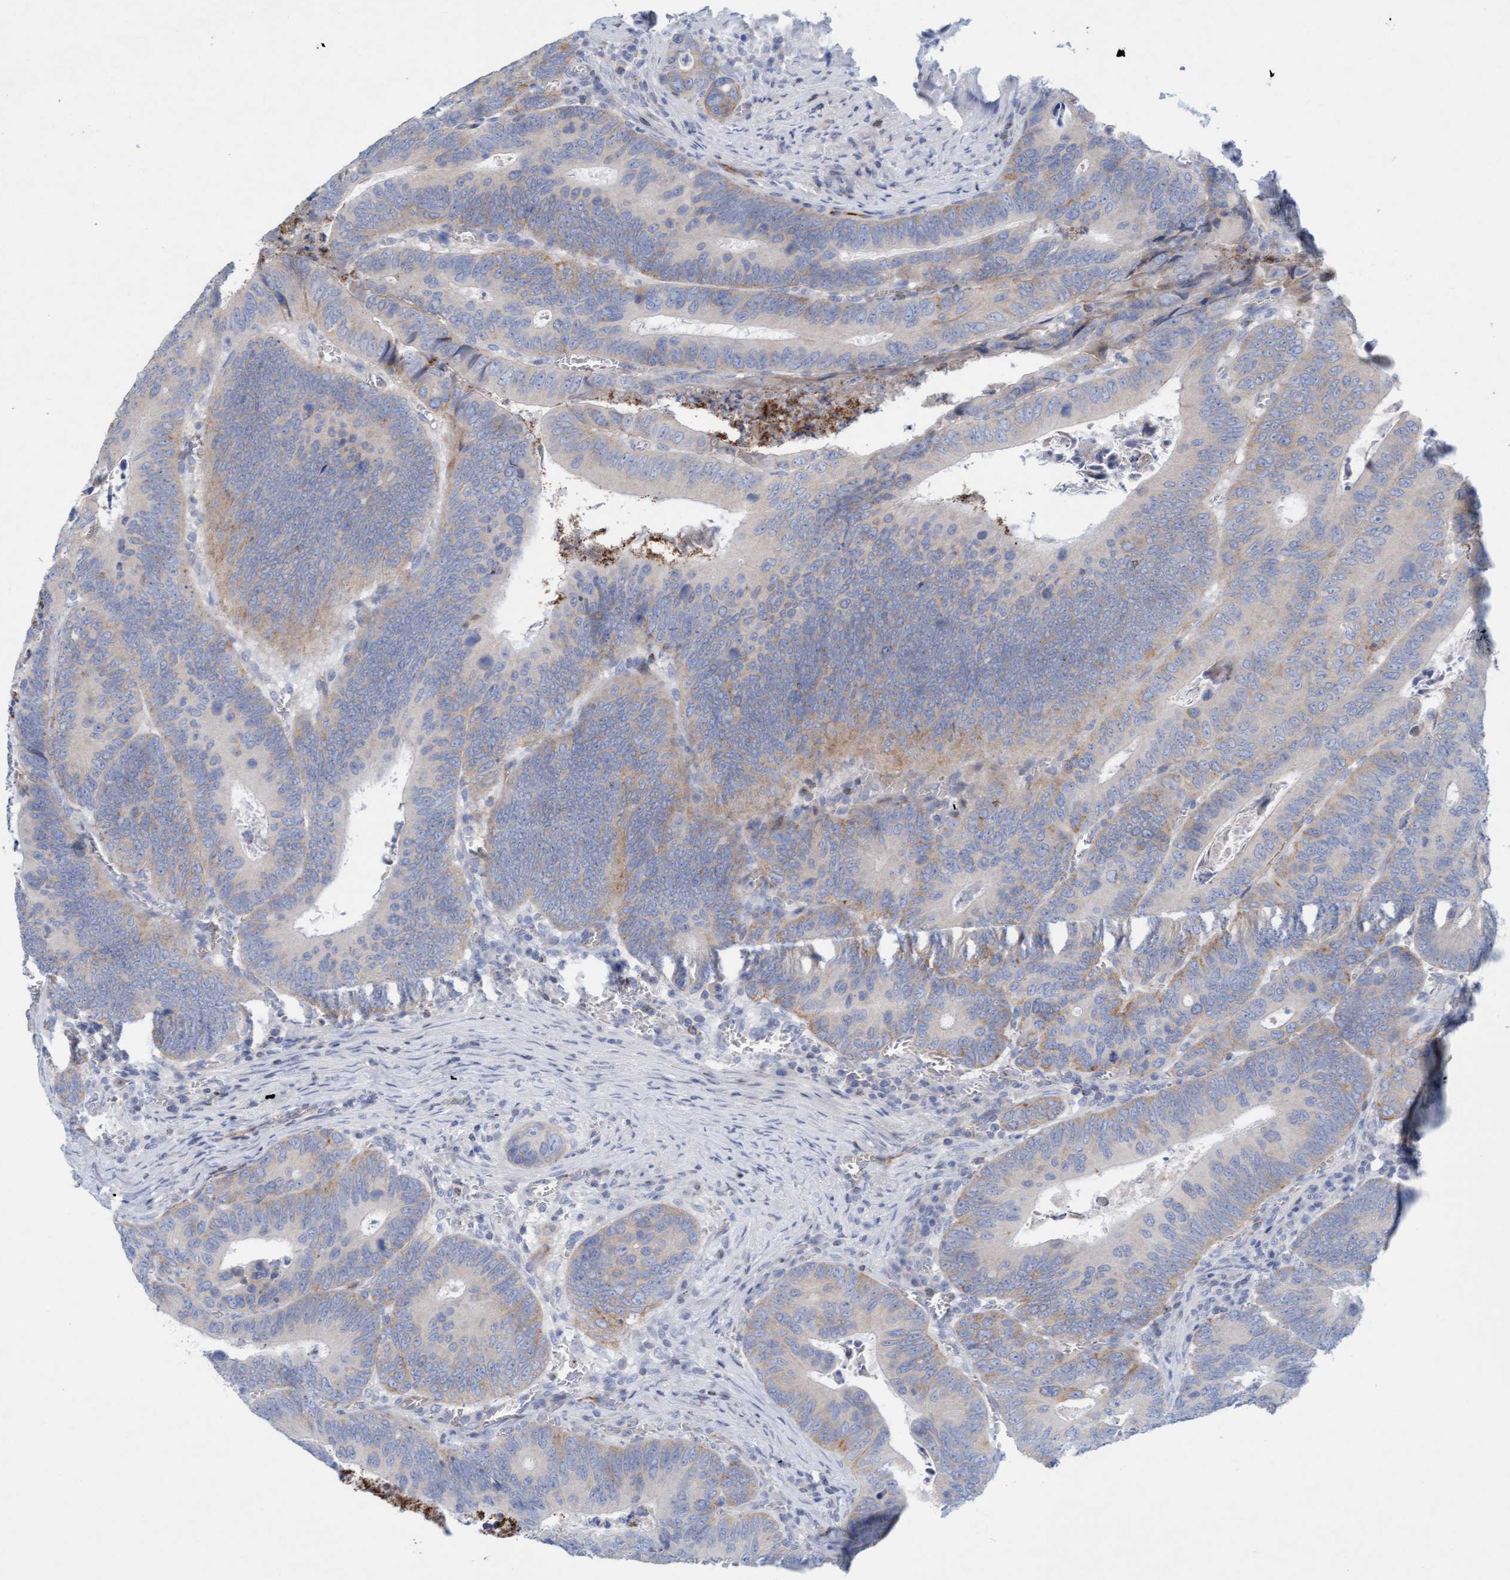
{"staining": {"intensity": "weak", "quantity": "25%-75%", "location": "cytoplasmic/membranous"}, "tissue": "colorectal cancer", "cell_type": "Tumor cells", "image_type": "cancer", "snomed": [{"axis": "morphology", "description": "Inflammation, NOS"}, {"axis": "morphology", "description": "Adenocarcinoma, NOS"}, {"axis": "topography", "description": "Colon"}], "caption": "The micrograph shows a brown stain indicating the presence of a protein in the cytoplasmic/membranous of tumor cells in adenocarcinoma (colorectal).", "gene": "SIGIRR", "patient": {"sex": "male", "age": 72}}